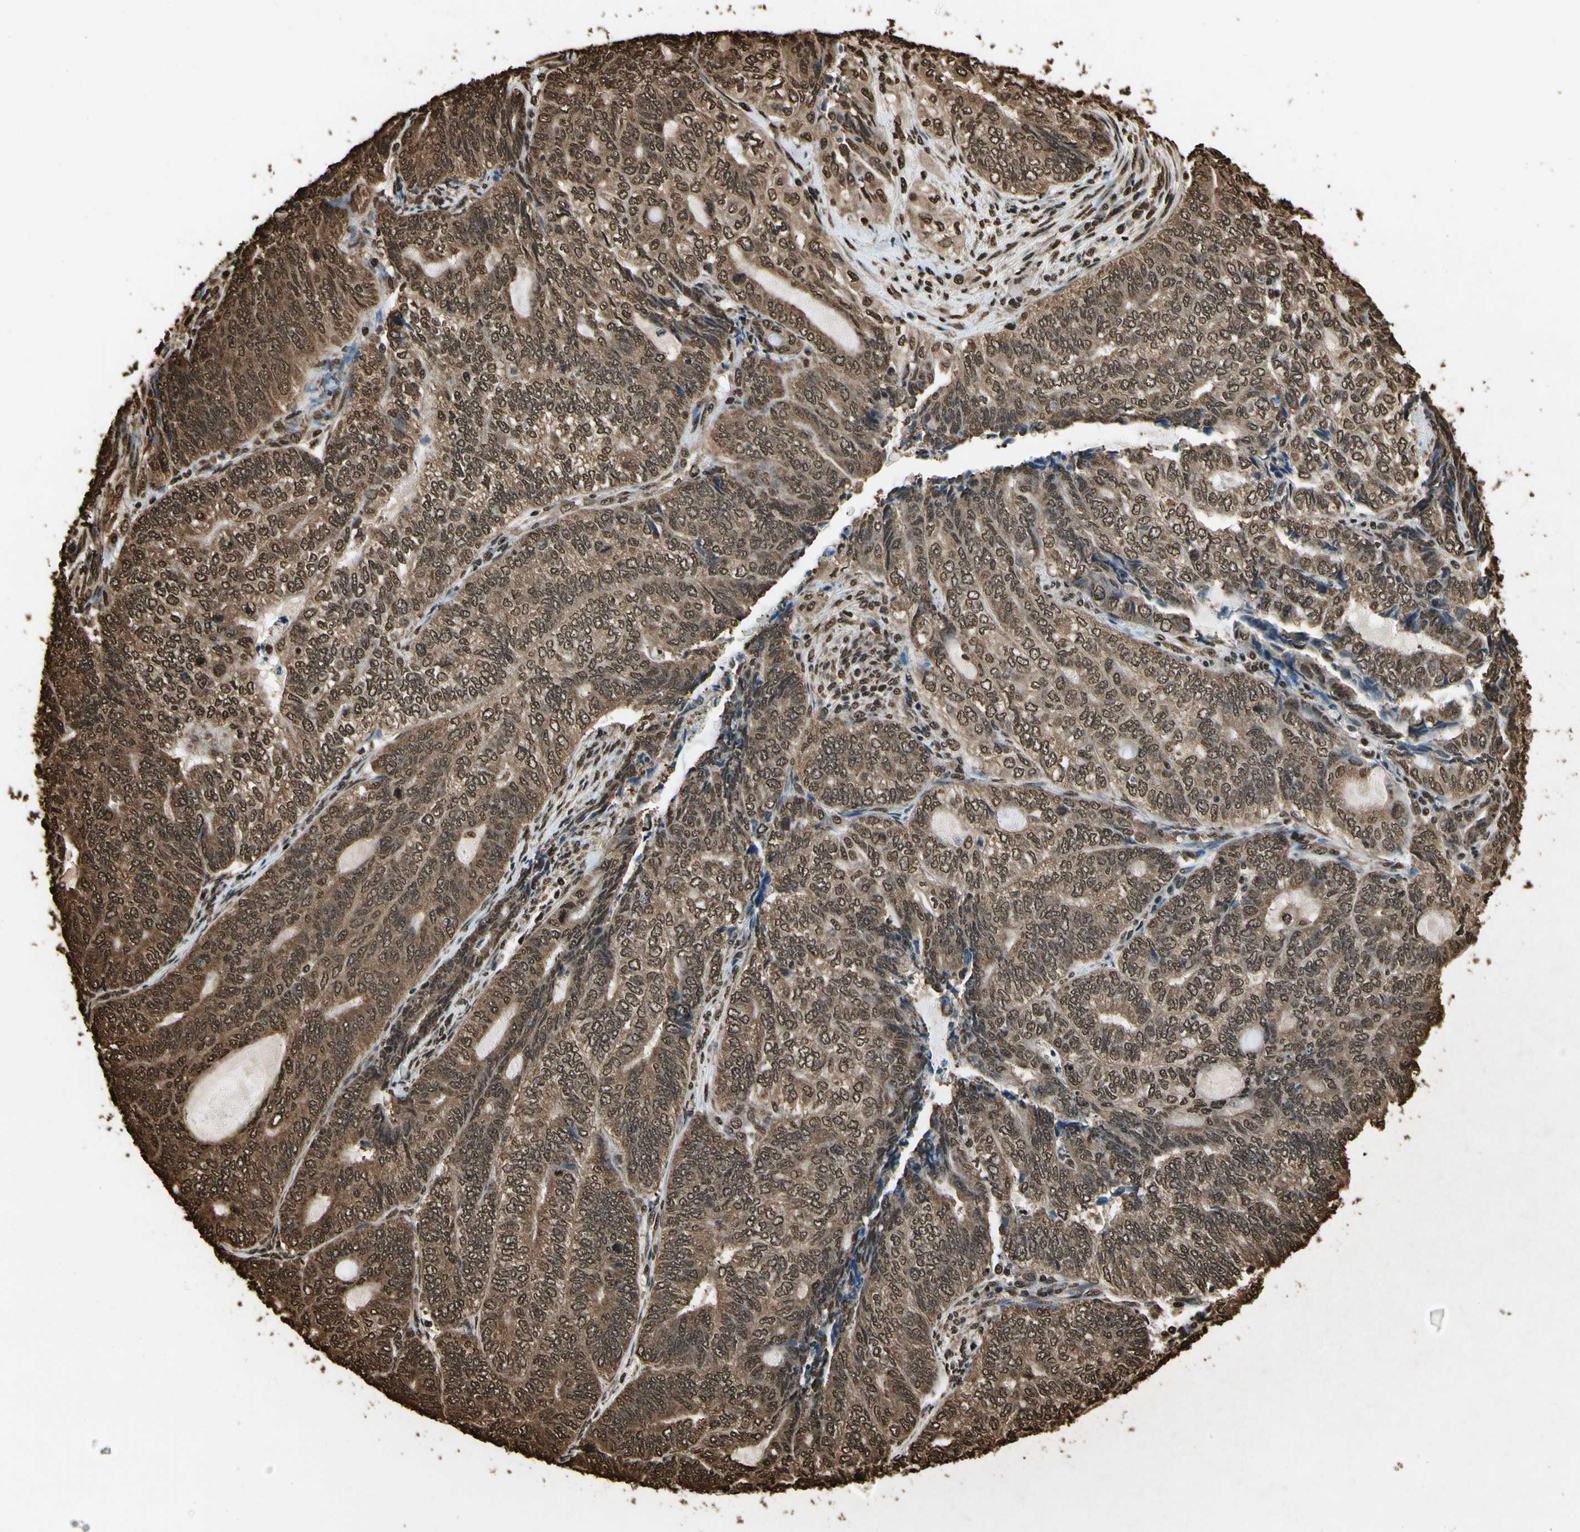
{"staining": {"intensity": "strong", "quantity": ">75%", "location": "cytoplasmic/membranous,nuclear"}, "tissue": "endometrial cancer", "cell_type": "Tumor cells", "image_type": "cancer", "snomed": [{"axis": "morphology", "description": "Adenocarcinoma, NOS"}, {"axis": "topography", "description": "Uterus"}, {"axis": "topography", "description": "Endometrium"}], "caption": "Immunohistochemical staining of human adenocarcinoma (endometrial) displays high levels of strong cytoplasmic/membranous and nuclear protein positivity in approximately >75% of tumor cells. (DAB (3,3'-diaminobenzidine) = brown stain, brightfield microscopy at high magnification).", "gene": "HNRNPK", "patient": {"sex": "female", "age": 70}}